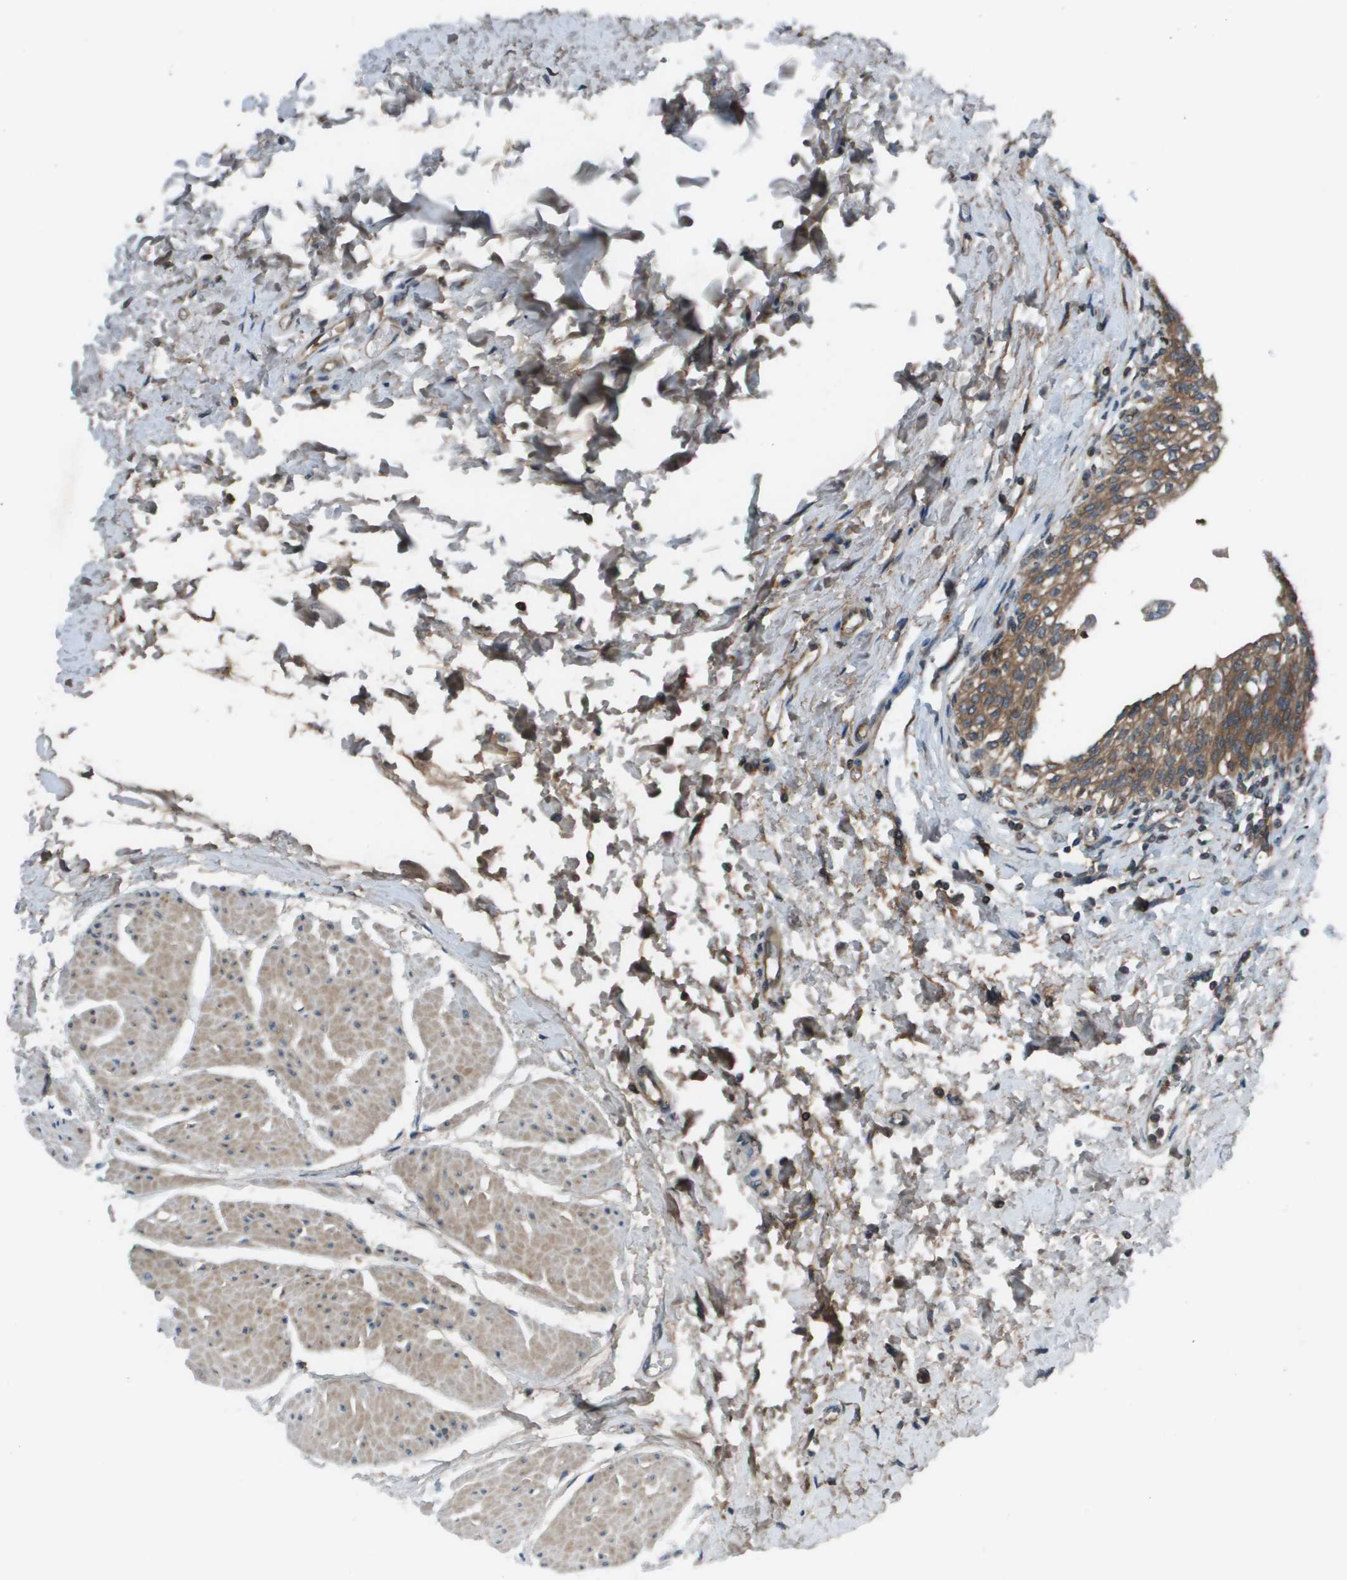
{"staining": {"intensity": "strong", "quantity": ">75%", "location": "cytoplasmic/membranous"}, "tissue": "urinary bladder", "cell_type": "Urothelial cells", "image_type": "normal", "snomed": [{"axis": "morphology", "description": "Normal tissue, NOS"}, {"axis": "topography", "description": "Urinary bladder"}], "caption": "This image demonstrates benign urinary bladder stained with immunohistochemistry (IHC) to label a protein in brown. The cytoplasmic/membranous of urothelial cells show strong positivity for the protein. Nuclei are counter-stained blue.", "gene": "EIF3B", "patient": {"sex": "male", "age": 55}}